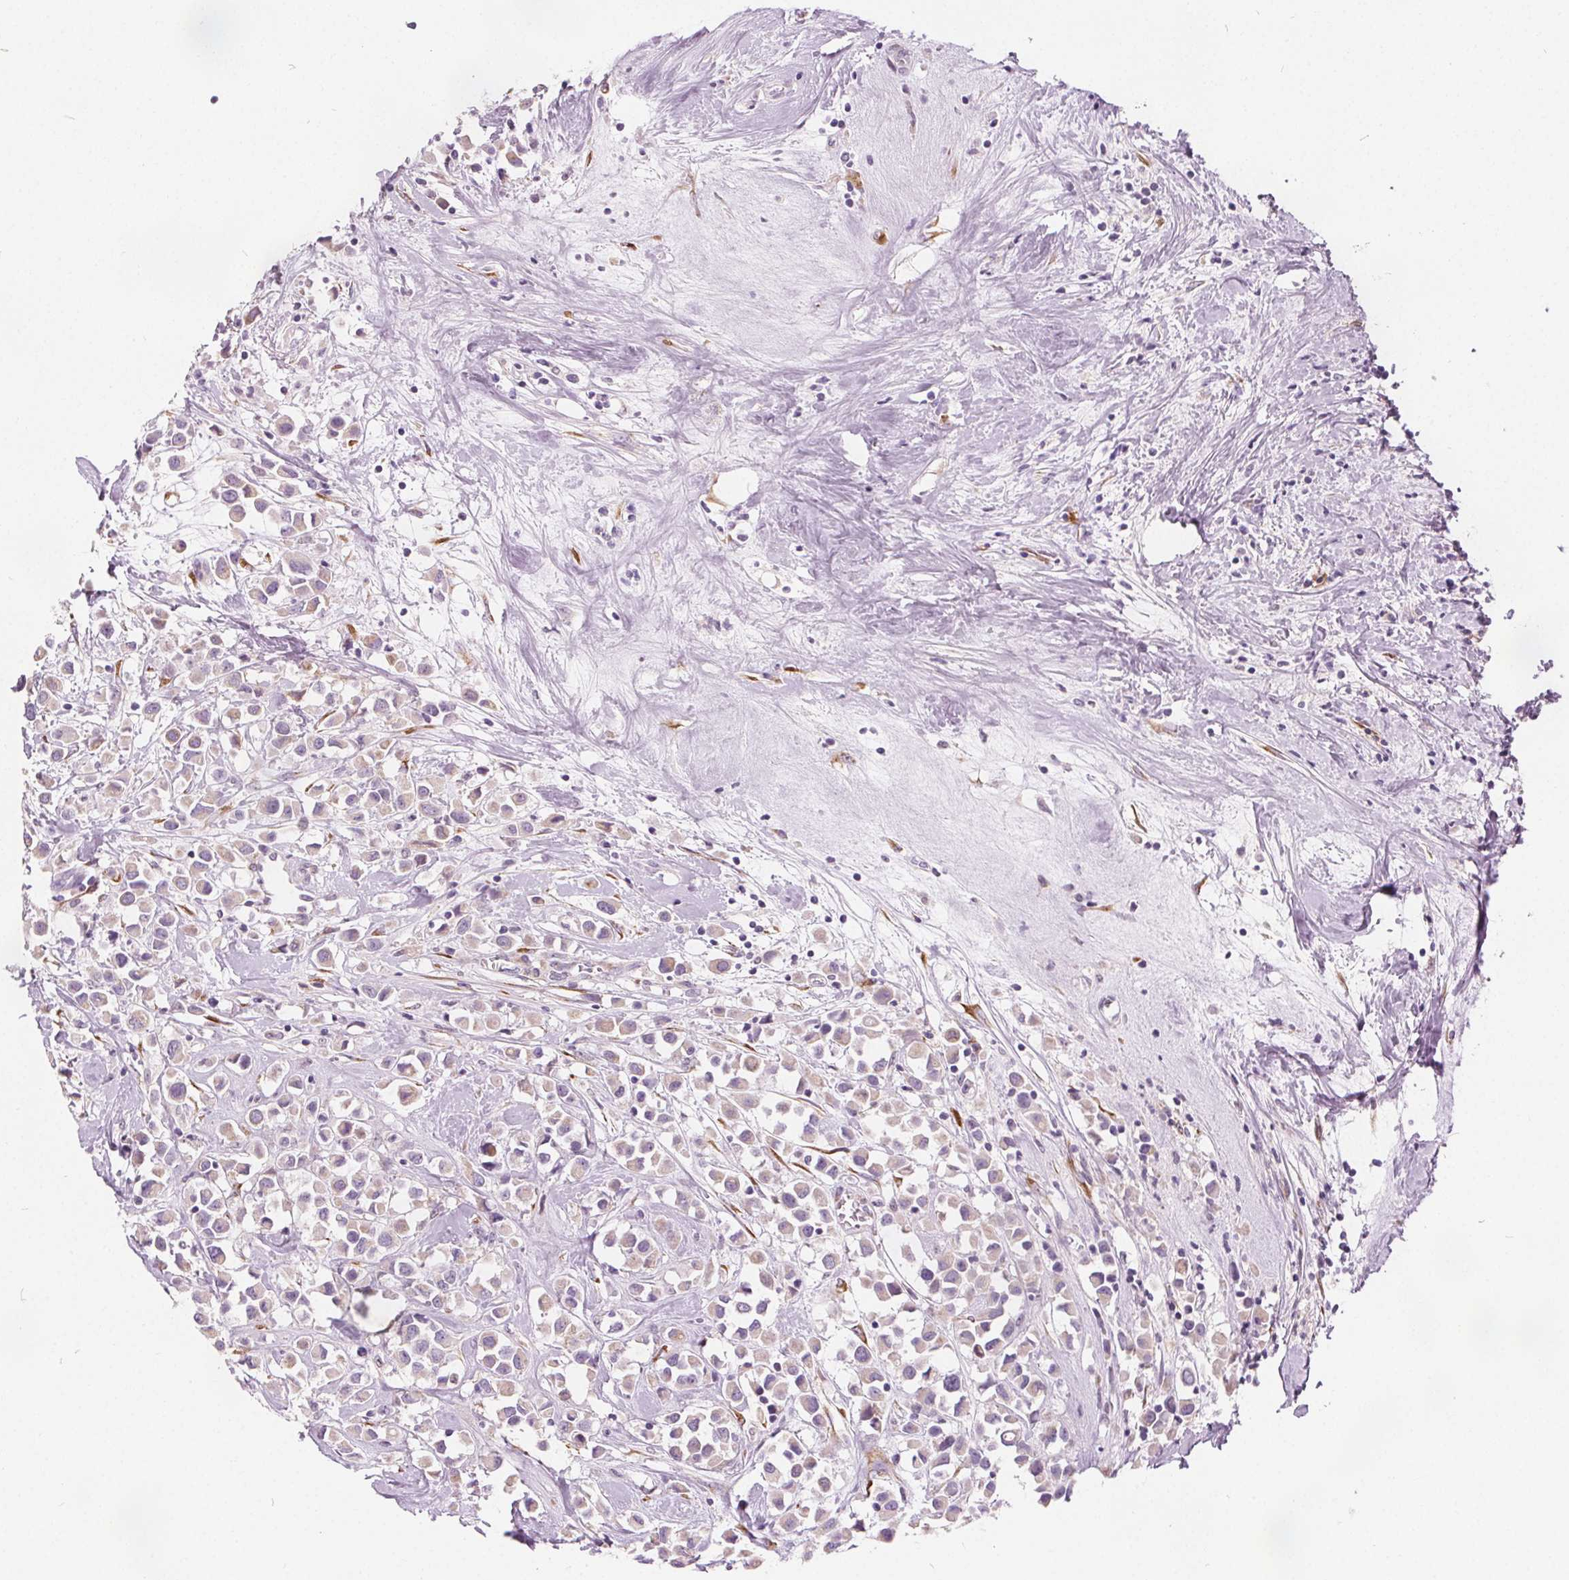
{"staining": {"intensity": "negative", "quantity": "none", "location": "none"}, "tissue": "breast cancer", "cell_type": "Tumor cells", "image_type": "cancer", "snomed": [{"axis": "morphology", "description": "Duct carcinoma"}, {"axis": "topography", "description": "Breast"}], "caption": "The IHC micrograph has no significant staining in tumor cells of breast cancer tissue.", "gene": "ACOX2", "patient": {"sex": "female", "age": 61}}